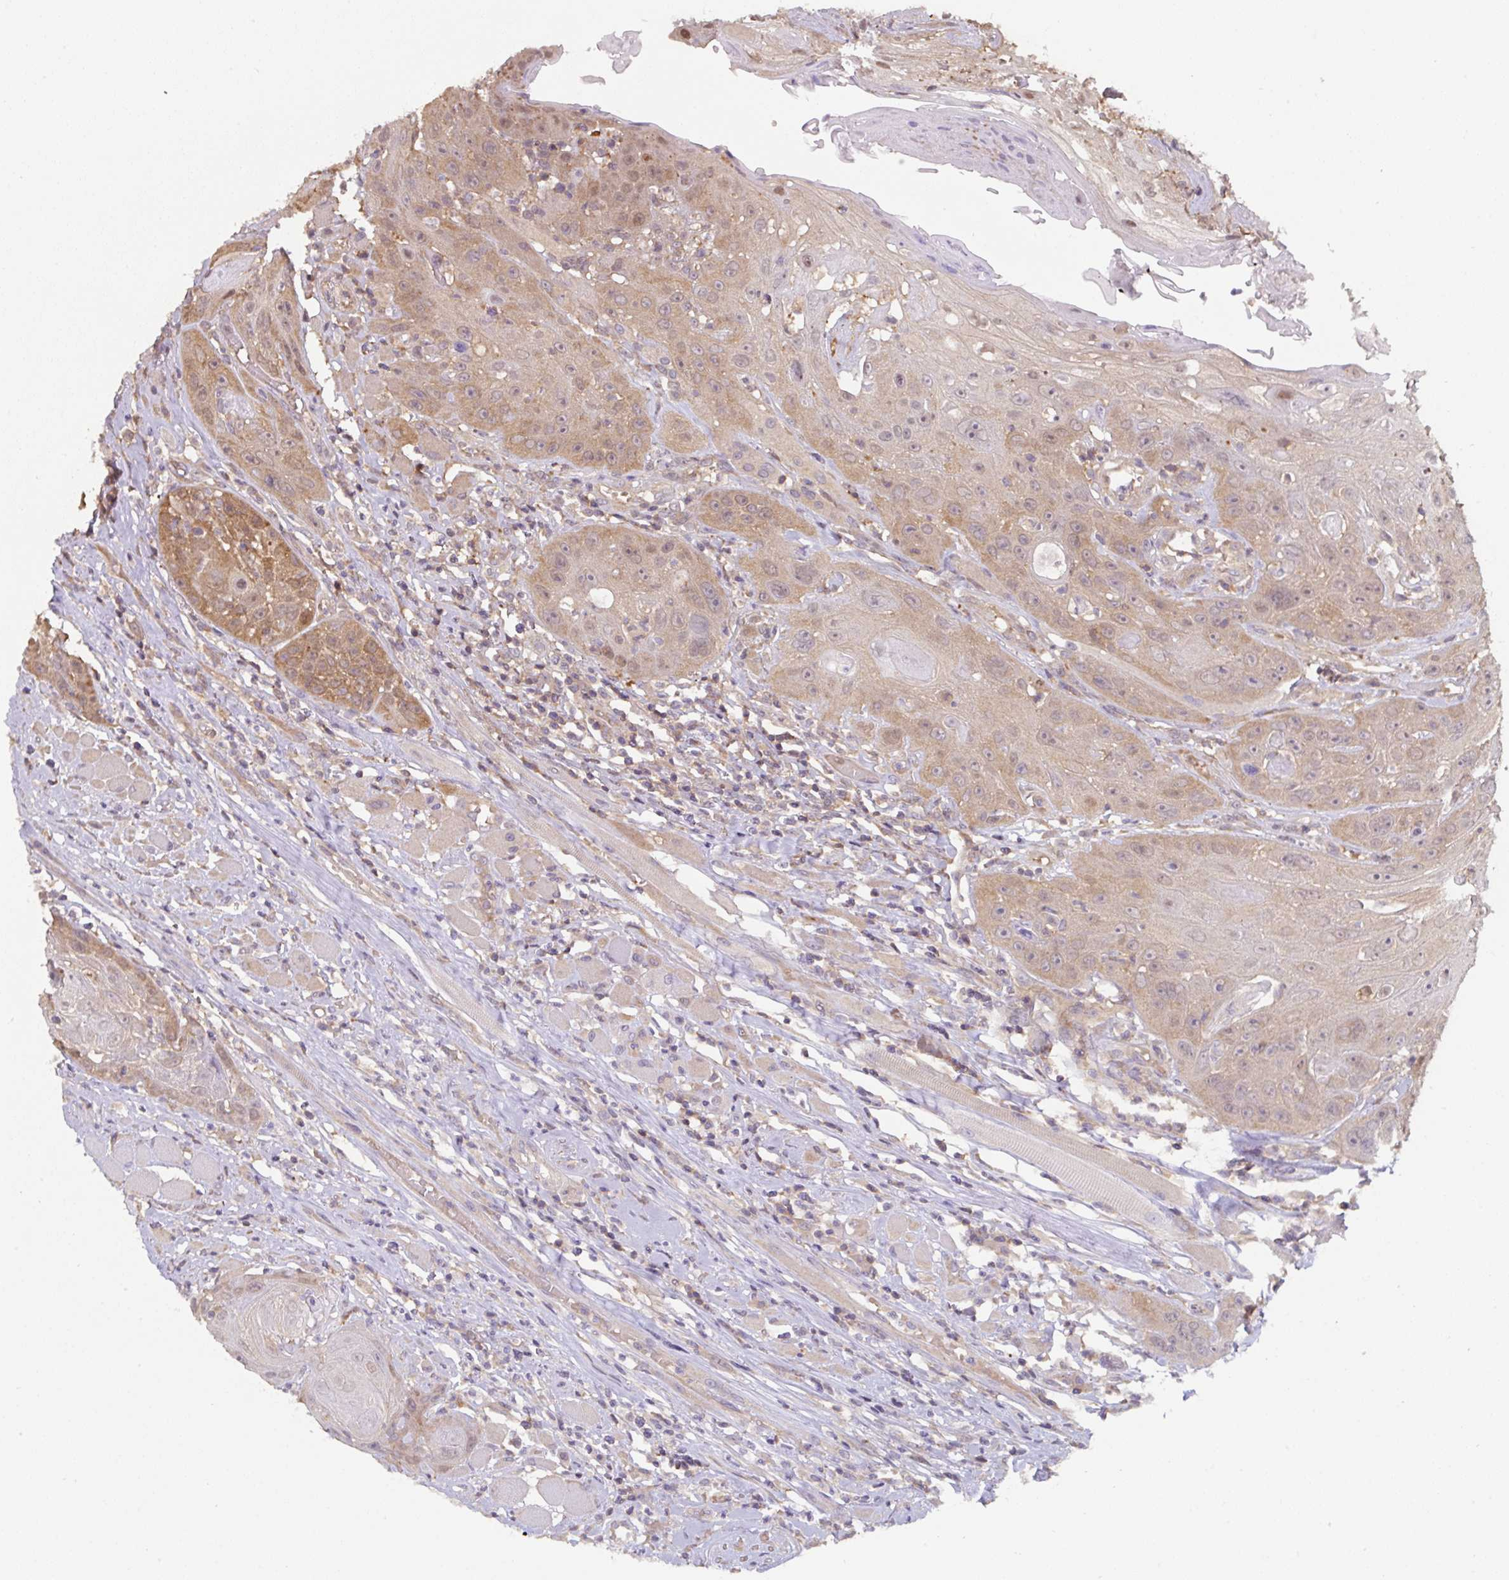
{"staining": {"intensity": "moderate", "quantity": "25%-75%", "location": "cytoplasmic/membranous"}, "tissue": "head and neck cancer", "cell_type": "Tumor cells", "image_type": "cancer", "snomed": [{"axis": "morphology", "description": "Squamous cell carcinoma, NOS"}, {"axis": "topography", "description": "Head-Neck"}], "caption": "An IHC histopathology image of neoplastic tissue is shown. Protein staining in brown highlights moderate cytoplasmic/membranous positivity in squamous cell carcinoma (head and neck) within tumor cells. (Brightfield microscopy of DAB IHC at high magnification).", "gene": "ST13", "patient": {"sex": "female", "age": 59}}